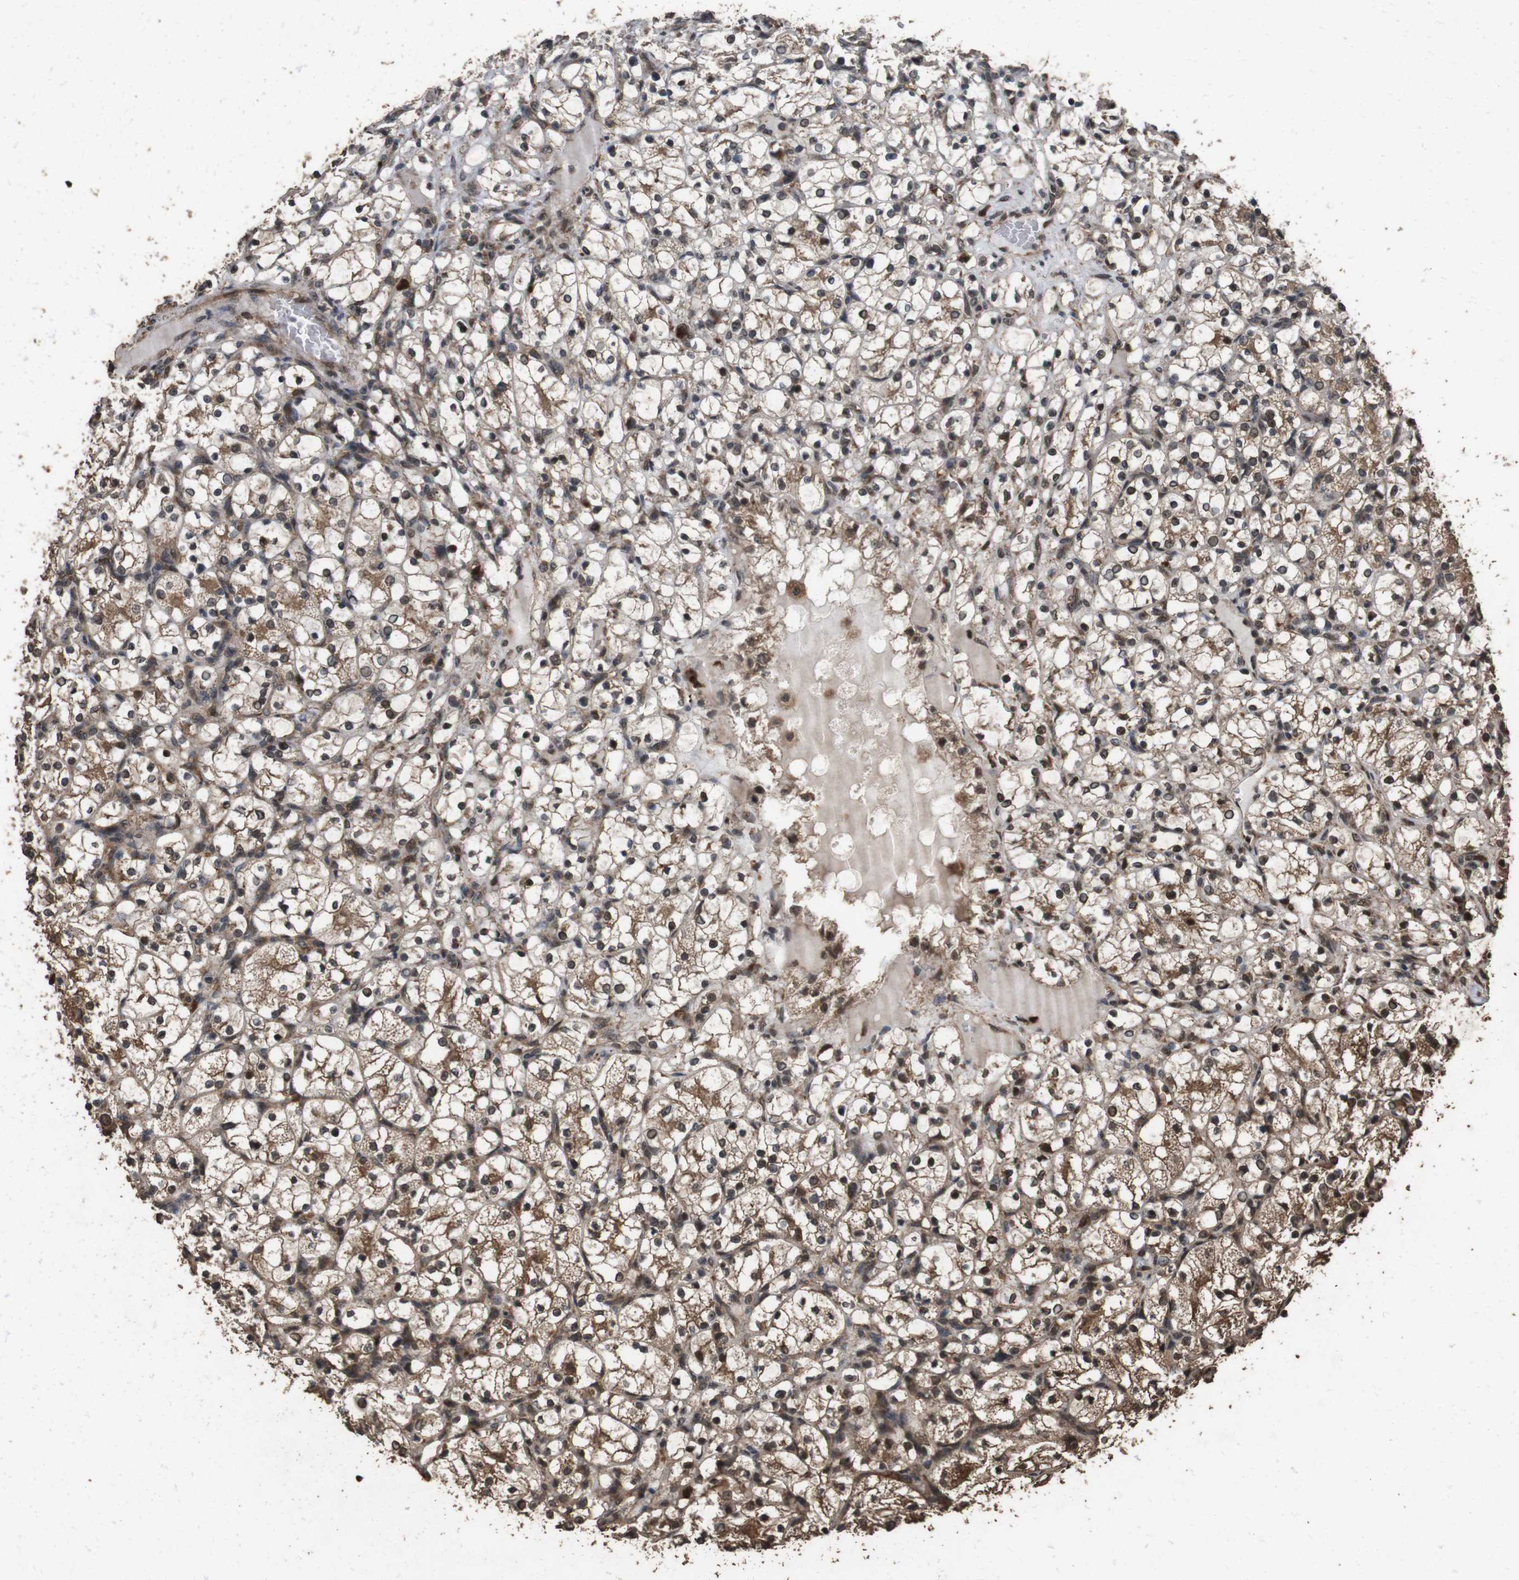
{"staining": {"intensity": "moderate", "quantity": "25%-75%", "location": "cytoplasmic/membranous"}, "tissue": "renal cancer", "cell_type": "Tumor cells", "image_type": "cancer", "snomed": [{"axis": "morphology", "description": "Adenocarcinoma, NOS"}, {"axis": "topography", "description": "Kidney"}], "caption": "The image shows staining of renal cancer (adenocarcinoma), revealing moderate cytoplasmic/membranous protein positivity (brown color) within tumor cells.", "gene": "RRAS2", "patient": {"sex": "female", "age": 69}}